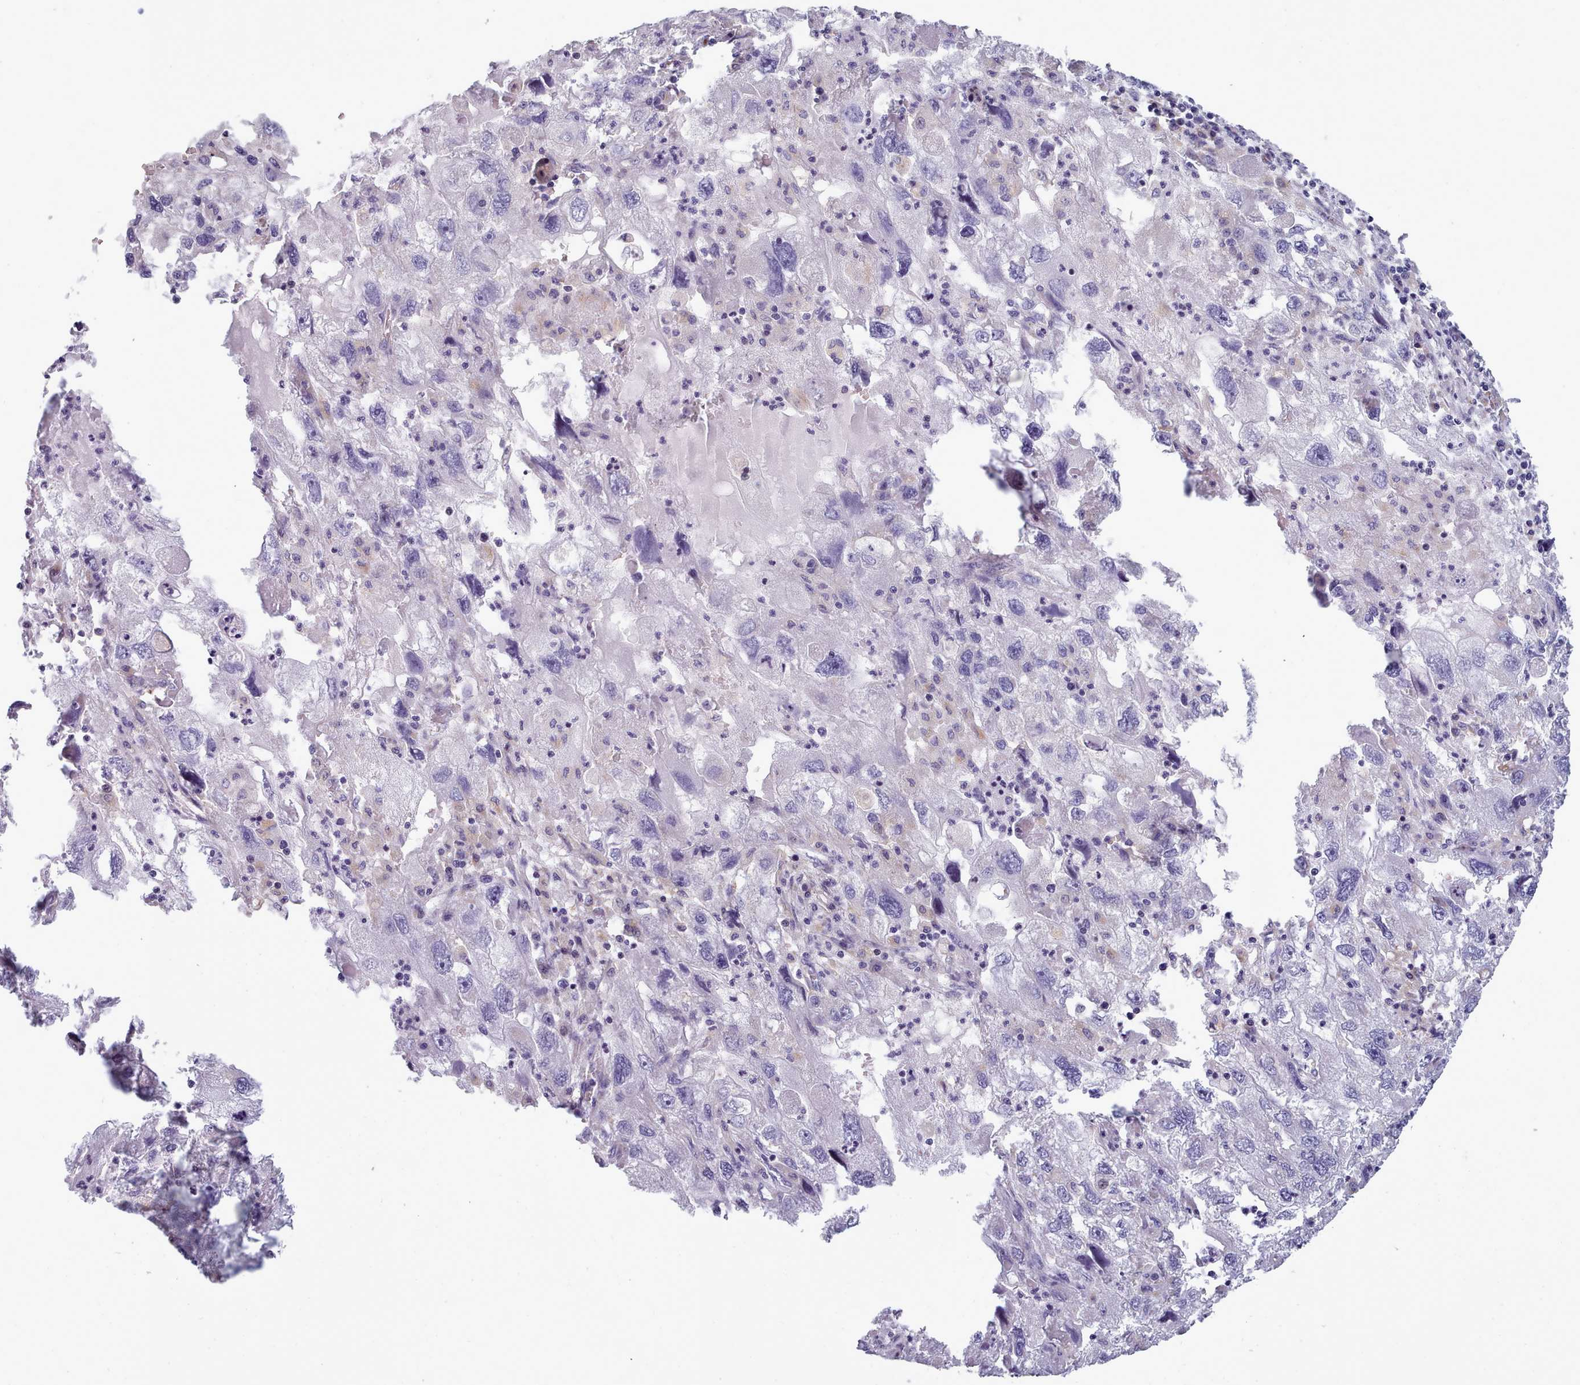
{"staining": {"intensity": "negative", "quantity": "none", "location": "none"}, "tissue": "endometrial cancer", "cell_type": "Tumor cells", "image_type": "cancer", "snomed": [{"axis": "morphology", "description": "Adenocarcinoma, NOS"}, {"axis": "topography", "description": "Endometrium"}], "caption": "Histopathology image shows no protein staining in tumor cells of endometrial adenocarcinoma tissue. (DAB immunohistochemistry with hematoxylin counter stain).", "gene": "MYRFL", "patient": {"sex": "female", "age": 49}}